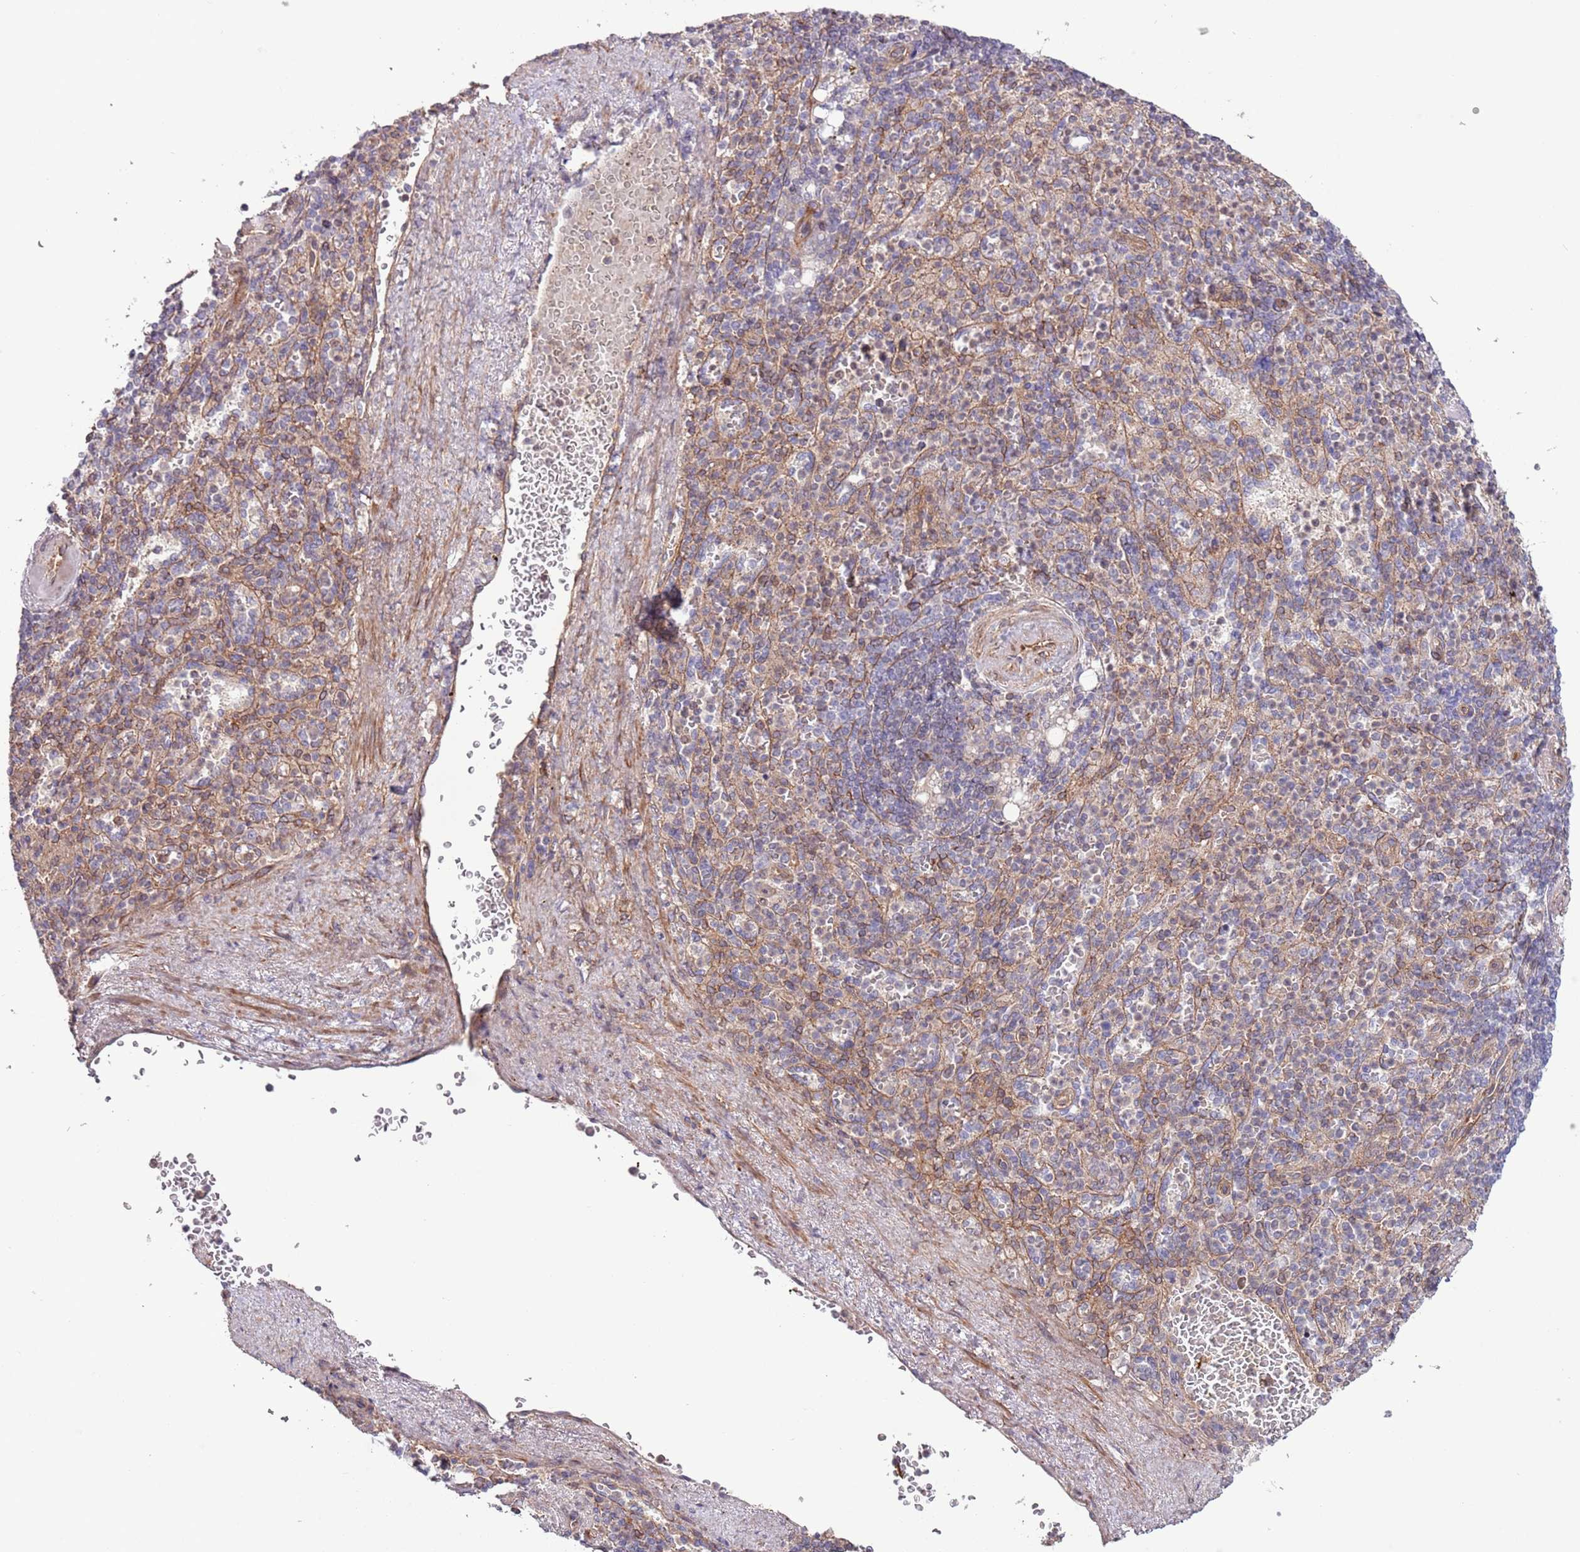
{"staining": {"intensity": "negative", "quantity": "none", "location": "none"}, "tissue": "spleen", "cell_type": "Cells in red pulp", "image_type": "normal", "snomed": [{"axis": "morphology", "description": "Normal tissue, NOS"}, {"axis": "topography", "description": "Spleen"}], "caption": "Immunohistochemistry of unremarkable human spleen shows no staining in cells in red pulp. (DAB (3,3'-diaminobenzidine) IHC visualized using brightfield microscopy, high magnification).", "gene": "LPIN2", "patient": {"sex": "female", "age": 74}}